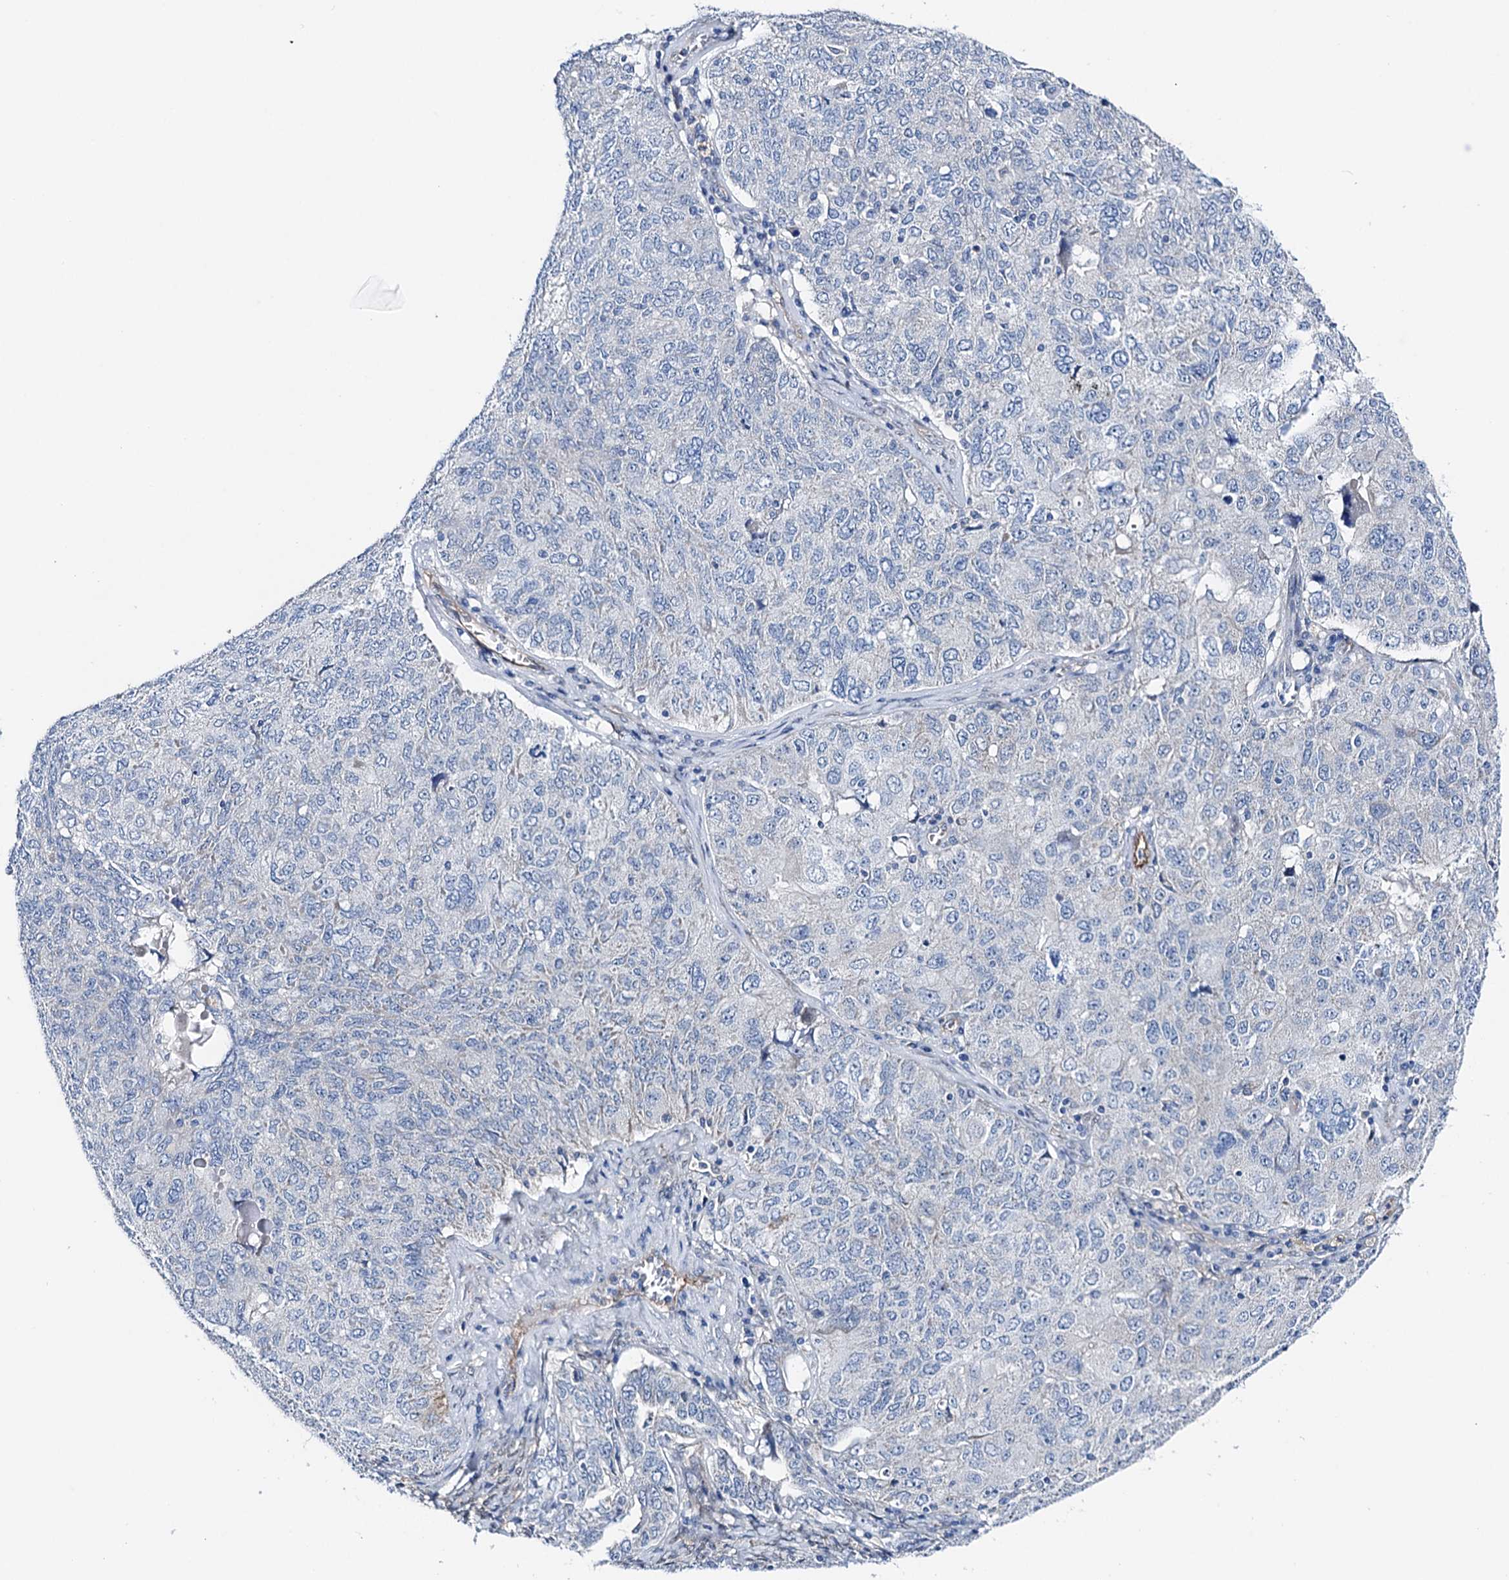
{"staining": {"intensity": "negative", "quantity": "none", "location": "none"}, "tissue": "ovarian cancer", "cell_type": "Tumor cells", "image_type": "cancer", "snomed": [{"axis": "morphology", "description": "Carcinoma, endometroid"}, {"axis": "topography", "description": "Ovary"}], "caption": "Micrograph shows no significant protein staining in tumor cells of endometroid carcinoma (ovarian).", "gene": "SHROOM1", "patient": {"sex": "female", "age": 62}}